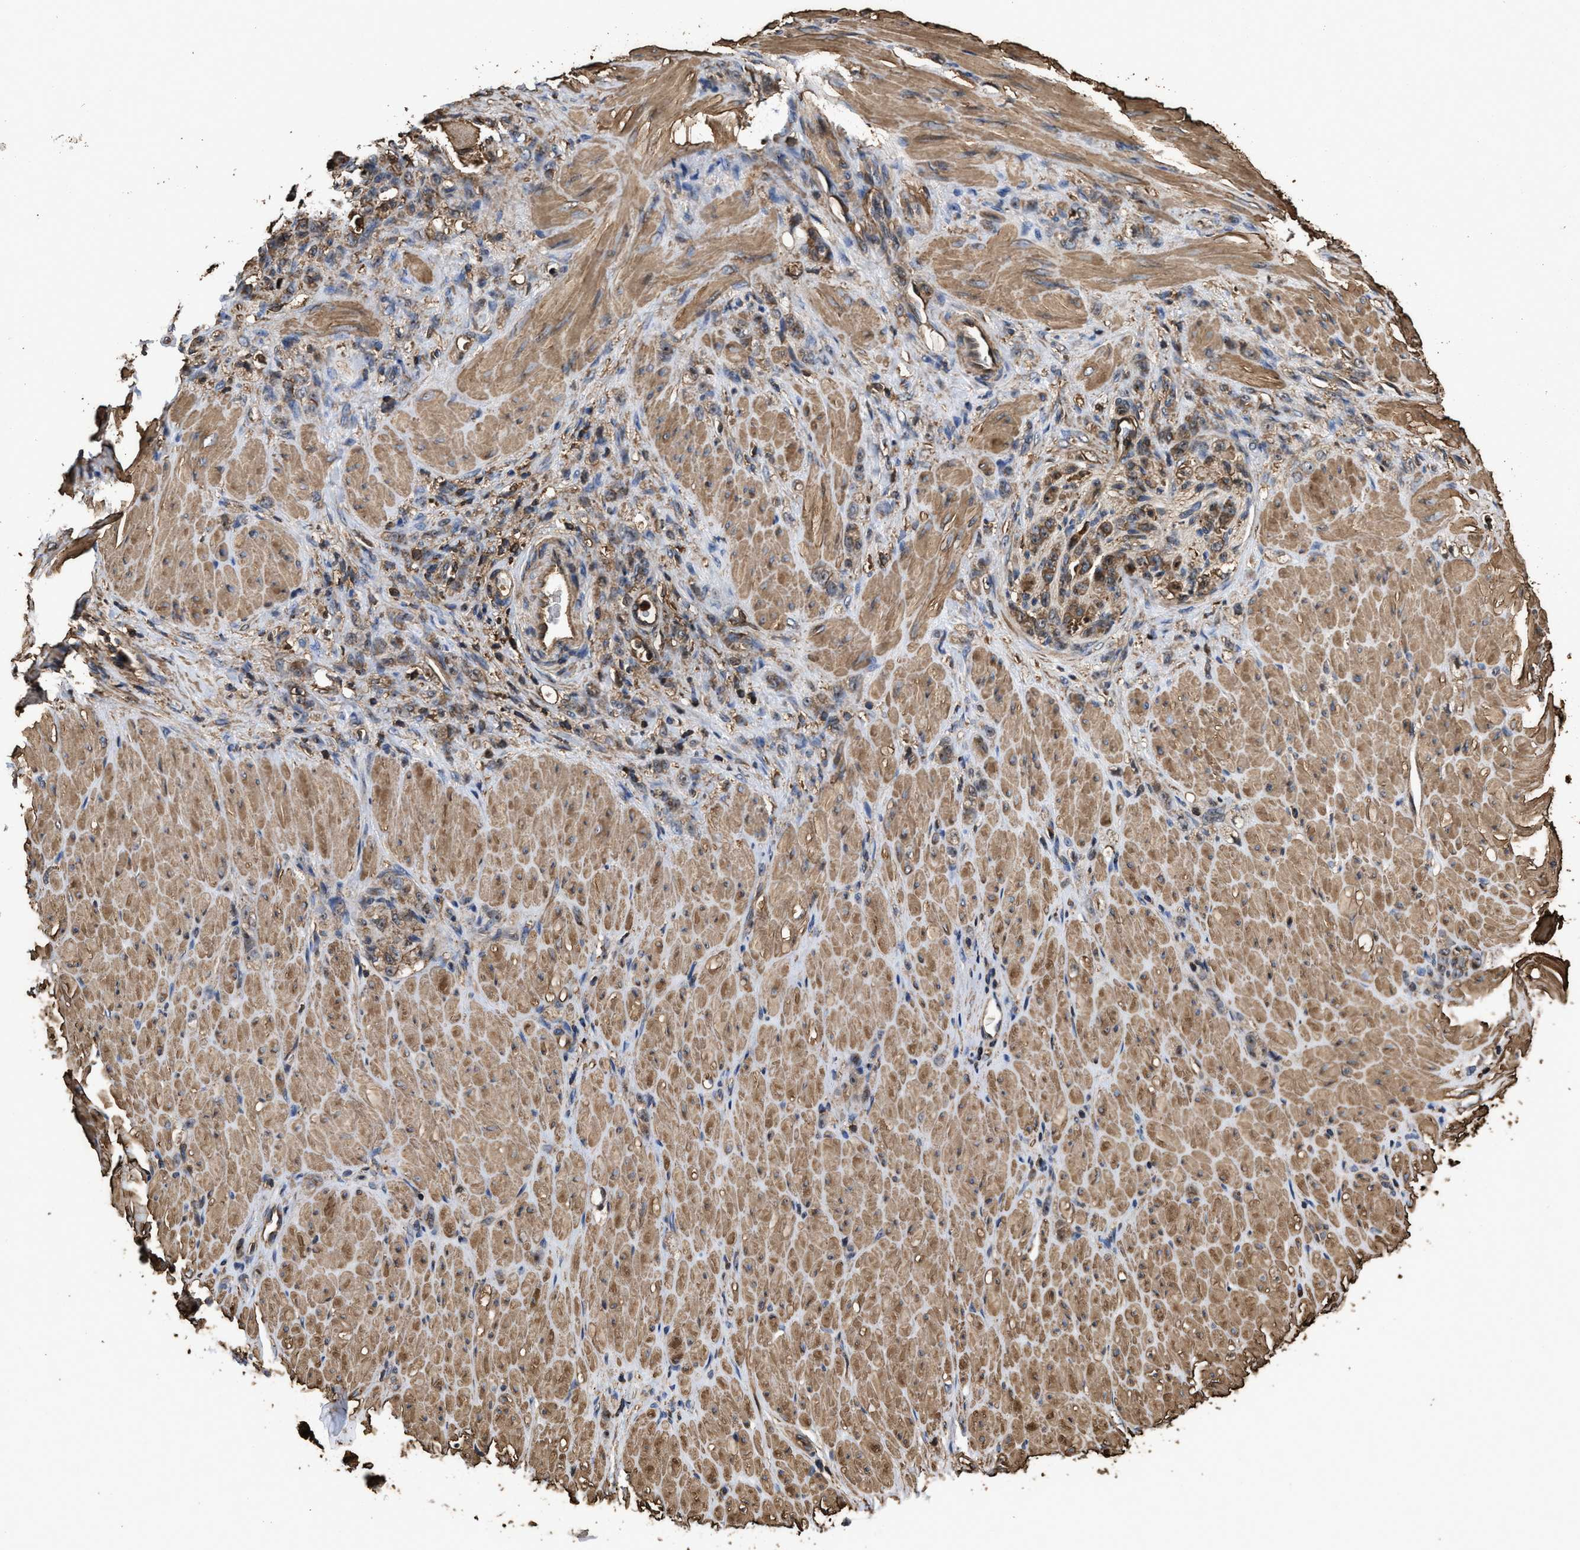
{"staining": {"intensity": "moderate", "quantity": "25%-75%", "location": "cytoplasmic/membranous"}, "tissue": "stomach cancer", "cell_type": "Tumor cells", "image_type": "cancer", "snomed": [{"axis": "morphology", "description": "Normal tissue, NOS"}, {"axis": "morphology", "description": "Adenocarcinoma, NOS"}, {"axis": "topography", "description": "Stomach"}], "caption": "Human stomach adenocarcinoma stained with a protein marker exhibits moderate staining in tumor cells.", "gene": "KBTBD2", "patient": {"sex": "male", "age": 82}}